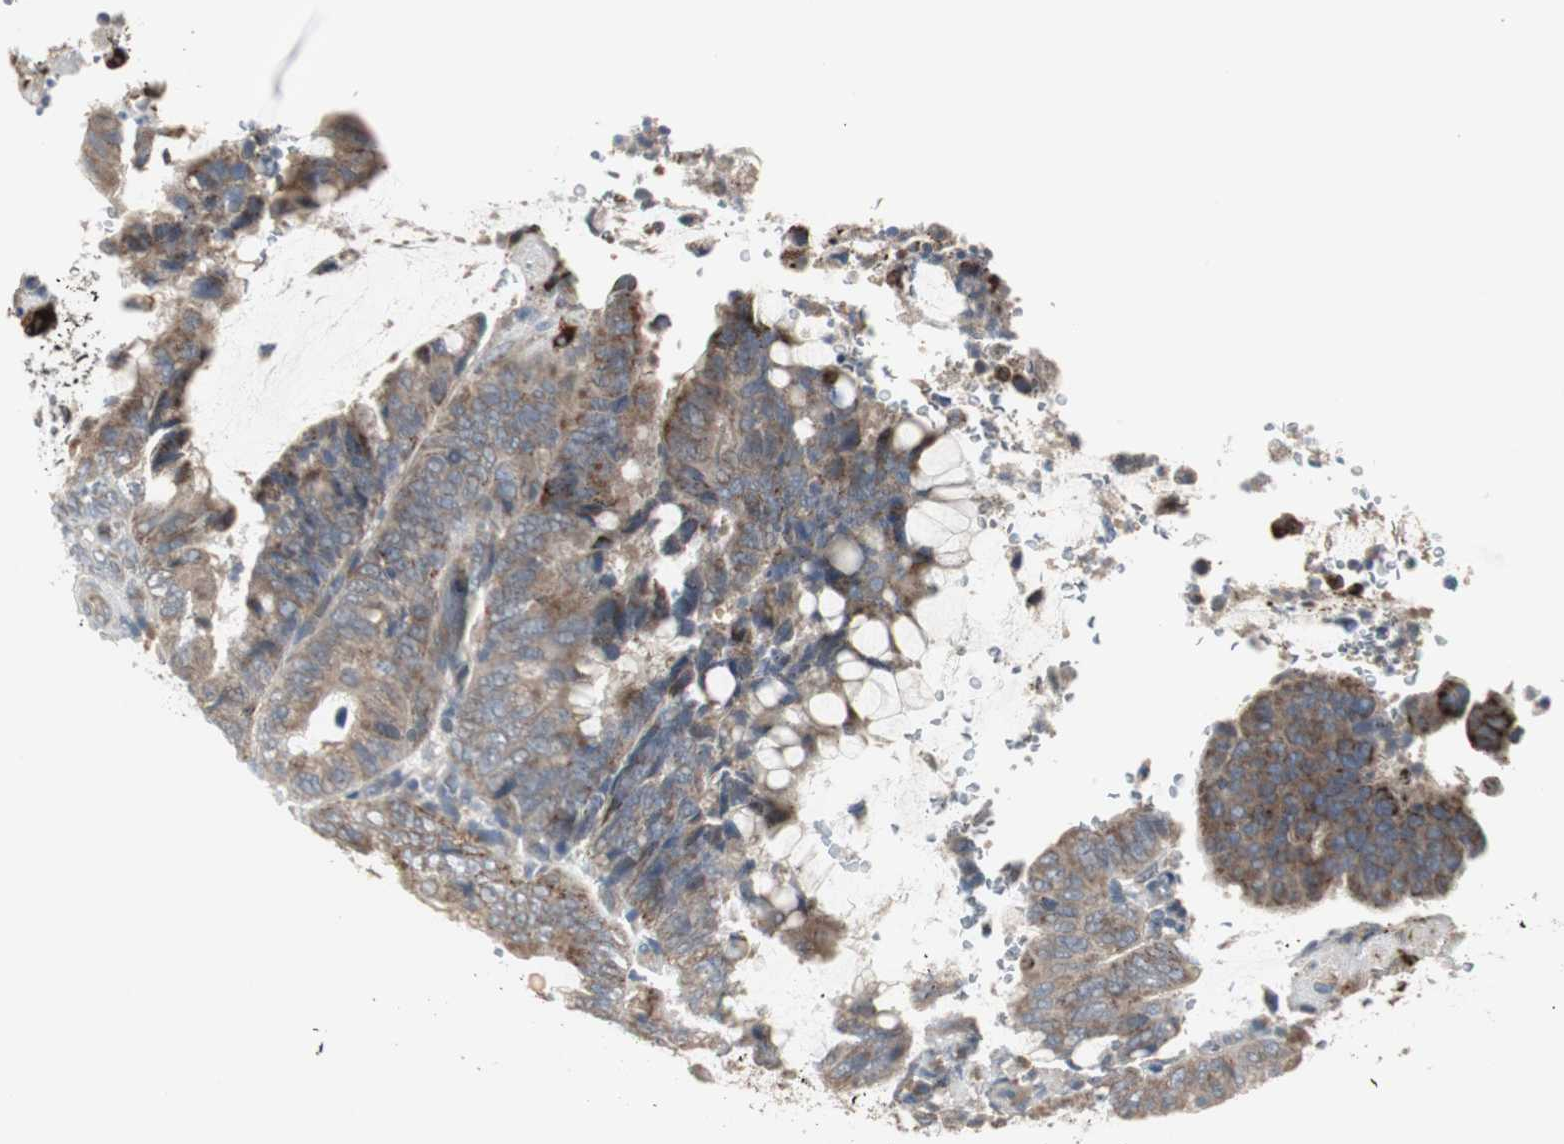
{"staining": {"intensity": "moderate", "quantity": ">75%", "location": "cytoplasmic/membranous"}, "tissue": "colorectal cancer", "cell_type": "Tumor cells", "image_type": "cancer", "snomed": [{"axis": "morphology", "description": "Normal tissue, NOS"}, {"axis": "morphology", "description": "Adenocarcinoma, NOS"}, {"axis": "topography", "description": "Rectum"}, {"axis": "topography", "description": "Peripheral nerve tissue"}], "caption": "Immunohistochemistry of human colorectal adenocarcinoma shows medium levels of moderate cytoplasmic/membranous expression in approximately >75% of tumor cells.", "gene": "MYT1", "patient": {"sex": "male", "age": 92}}